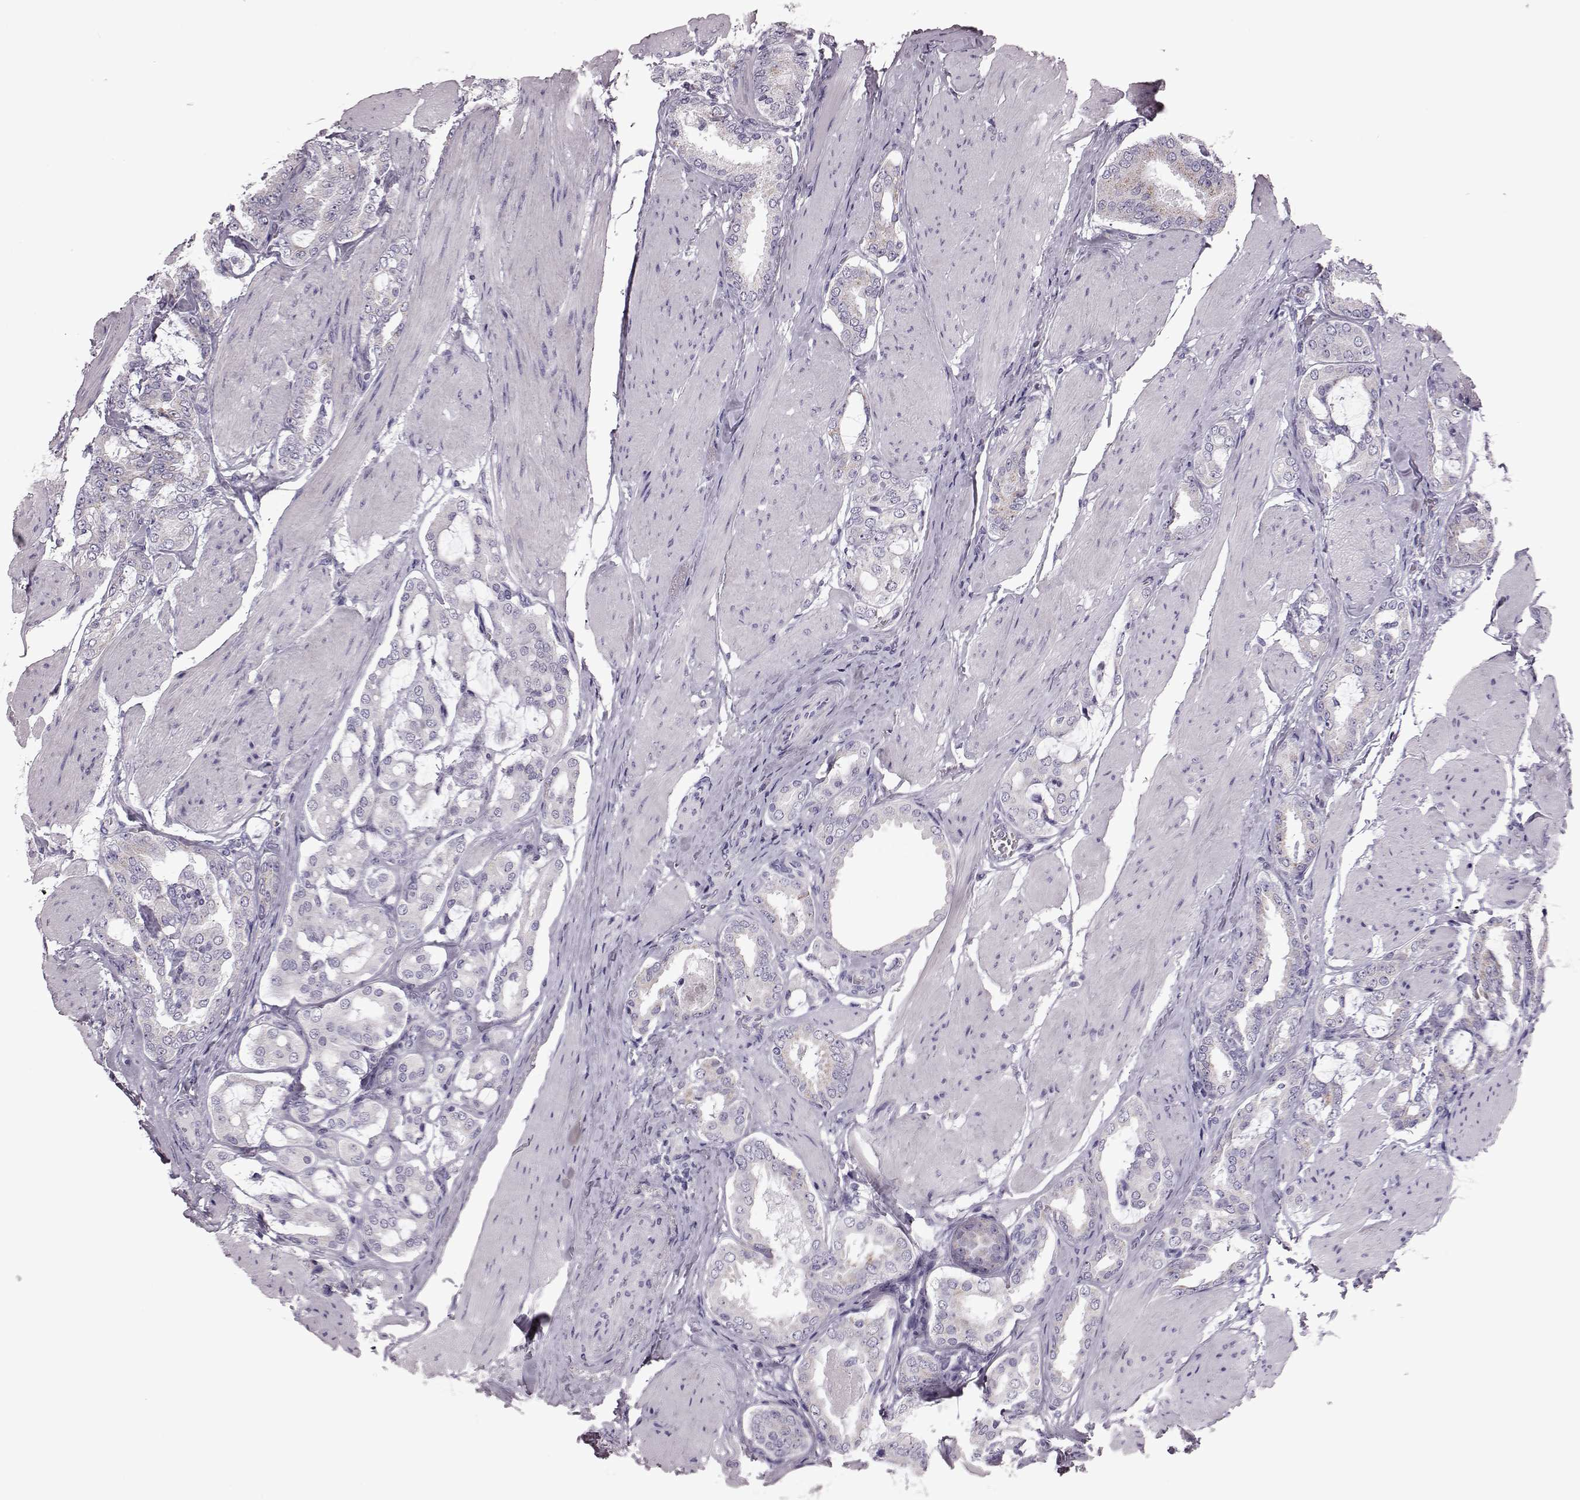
{"staining": {"intensity": "moderate", "quantity": "<25%", "location": "cytoplasmic/membranous"}, "tissue": "prostate cancer", "cell_type": "Tumor cells", "image_type": "cancer", "snomed": [{"axis": "morphology", "description": "Adenocarcinoma, High grade"}, {"axis": "topography", "description": "Prostate"}], "caption": "Brown immunohistochemical staining in human prostate cancer demonstrates moderate cytoplasmic/membranous staining in about <25% of tumor cells.", "gene": "RIMS2", "patient": {"sex": "male", "age": 63}}